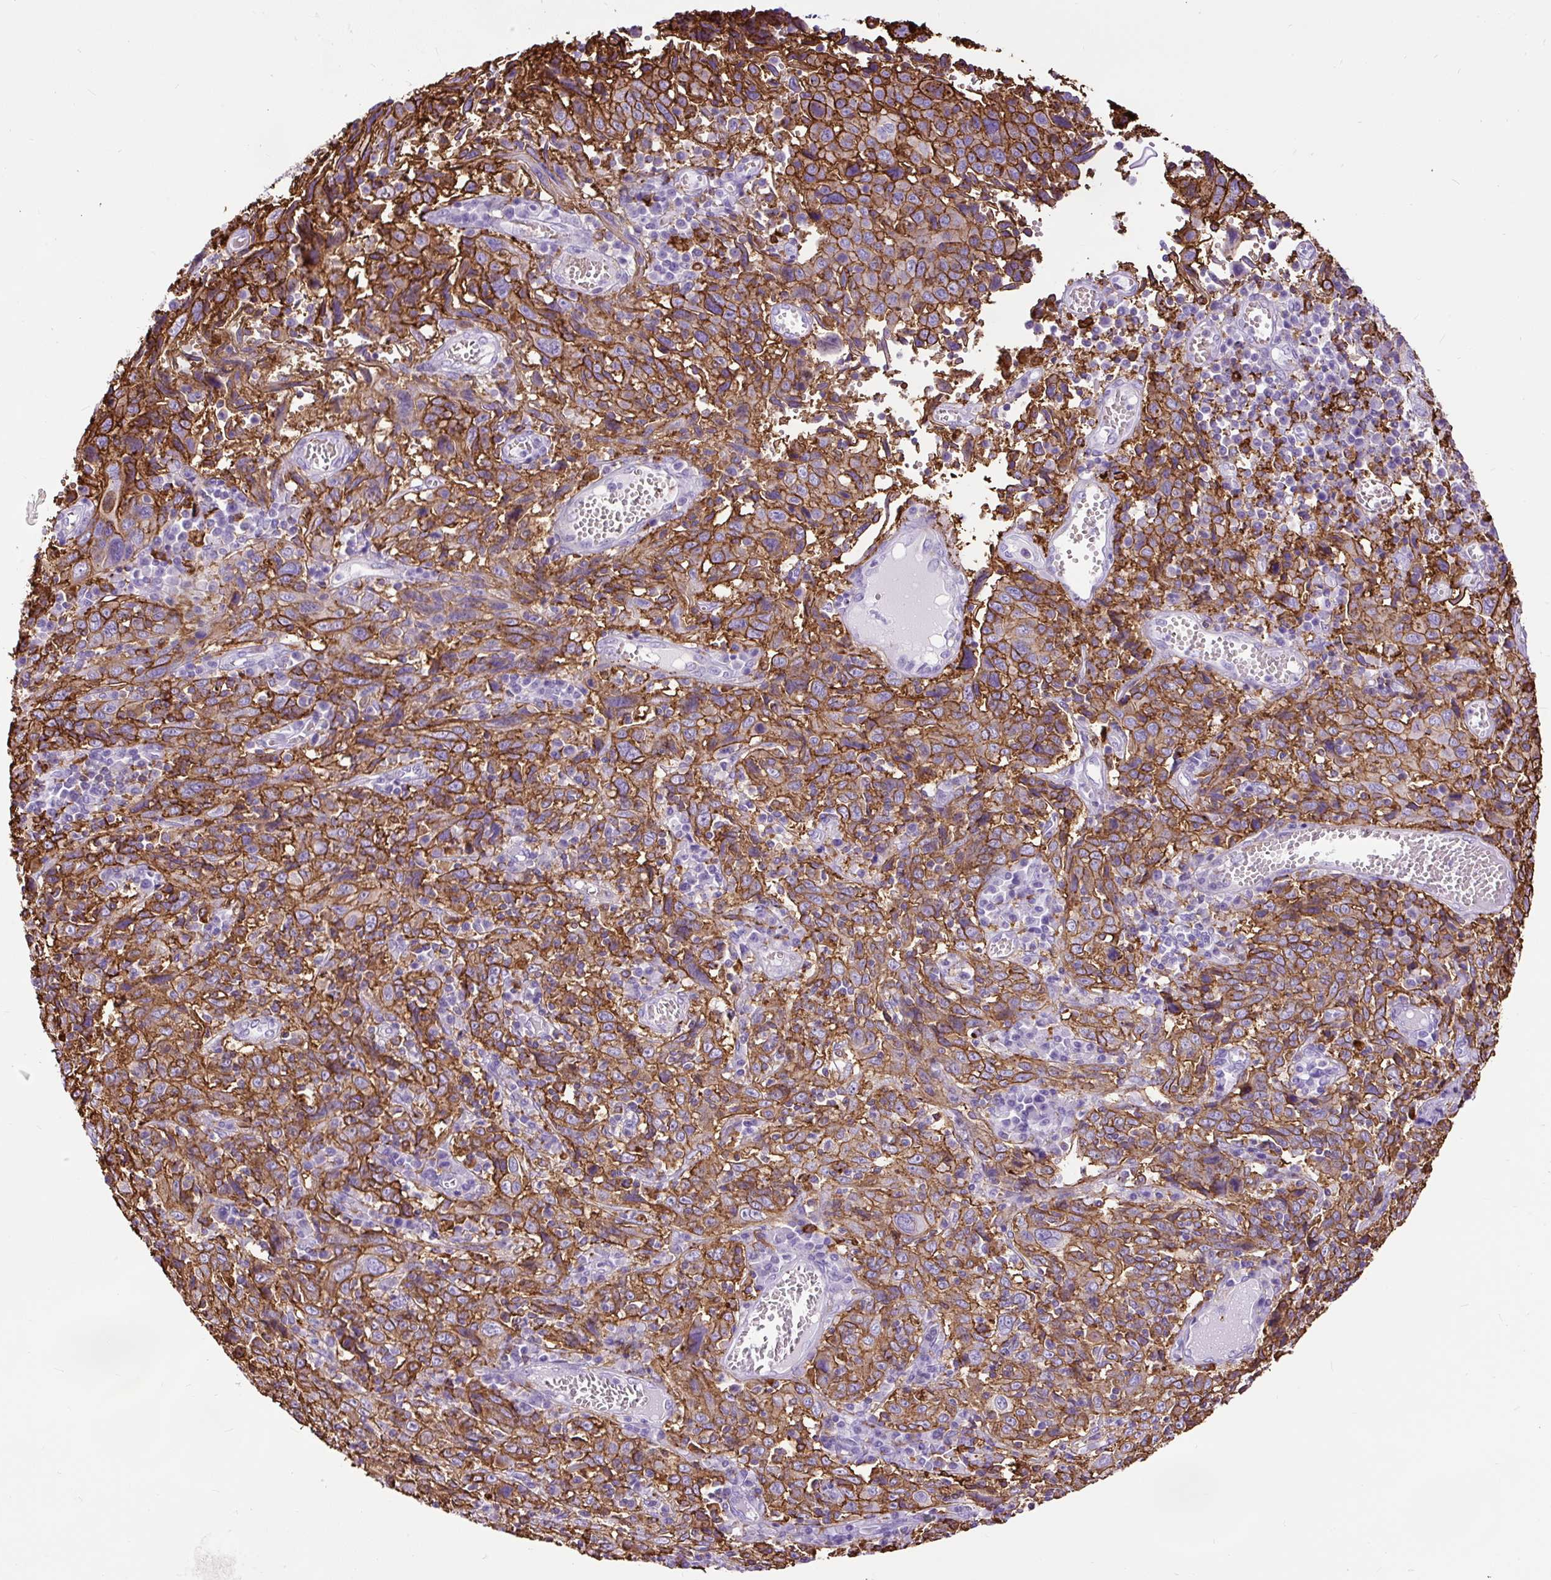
{"staining": {"intensity": "moderate", "quantity": ">75%", "location": "cytoplasmic/membranous"}, "tissue": "cervical cancer", "cell_type": "Tumor cells", "image_type": "cancer", "snomed": [{"axis": "morphology", "description": "Squamous cell carcinoma, NOS"}, {"axis": "topography", "description": "Cervix"}], "caption": "High-magnification brightfield microscopy of cervical squamous cell carcinoma stained with DAB (3,3'-diaminobenzidine) (brown) and counterstained with hematoxylin (blue). tumor cells exhibit moderate cytoplasmic/membranous staining is present in about>75% of cells.", "gene": "HLA-DRA", "patient": {"sex": "female", "age": 46}}